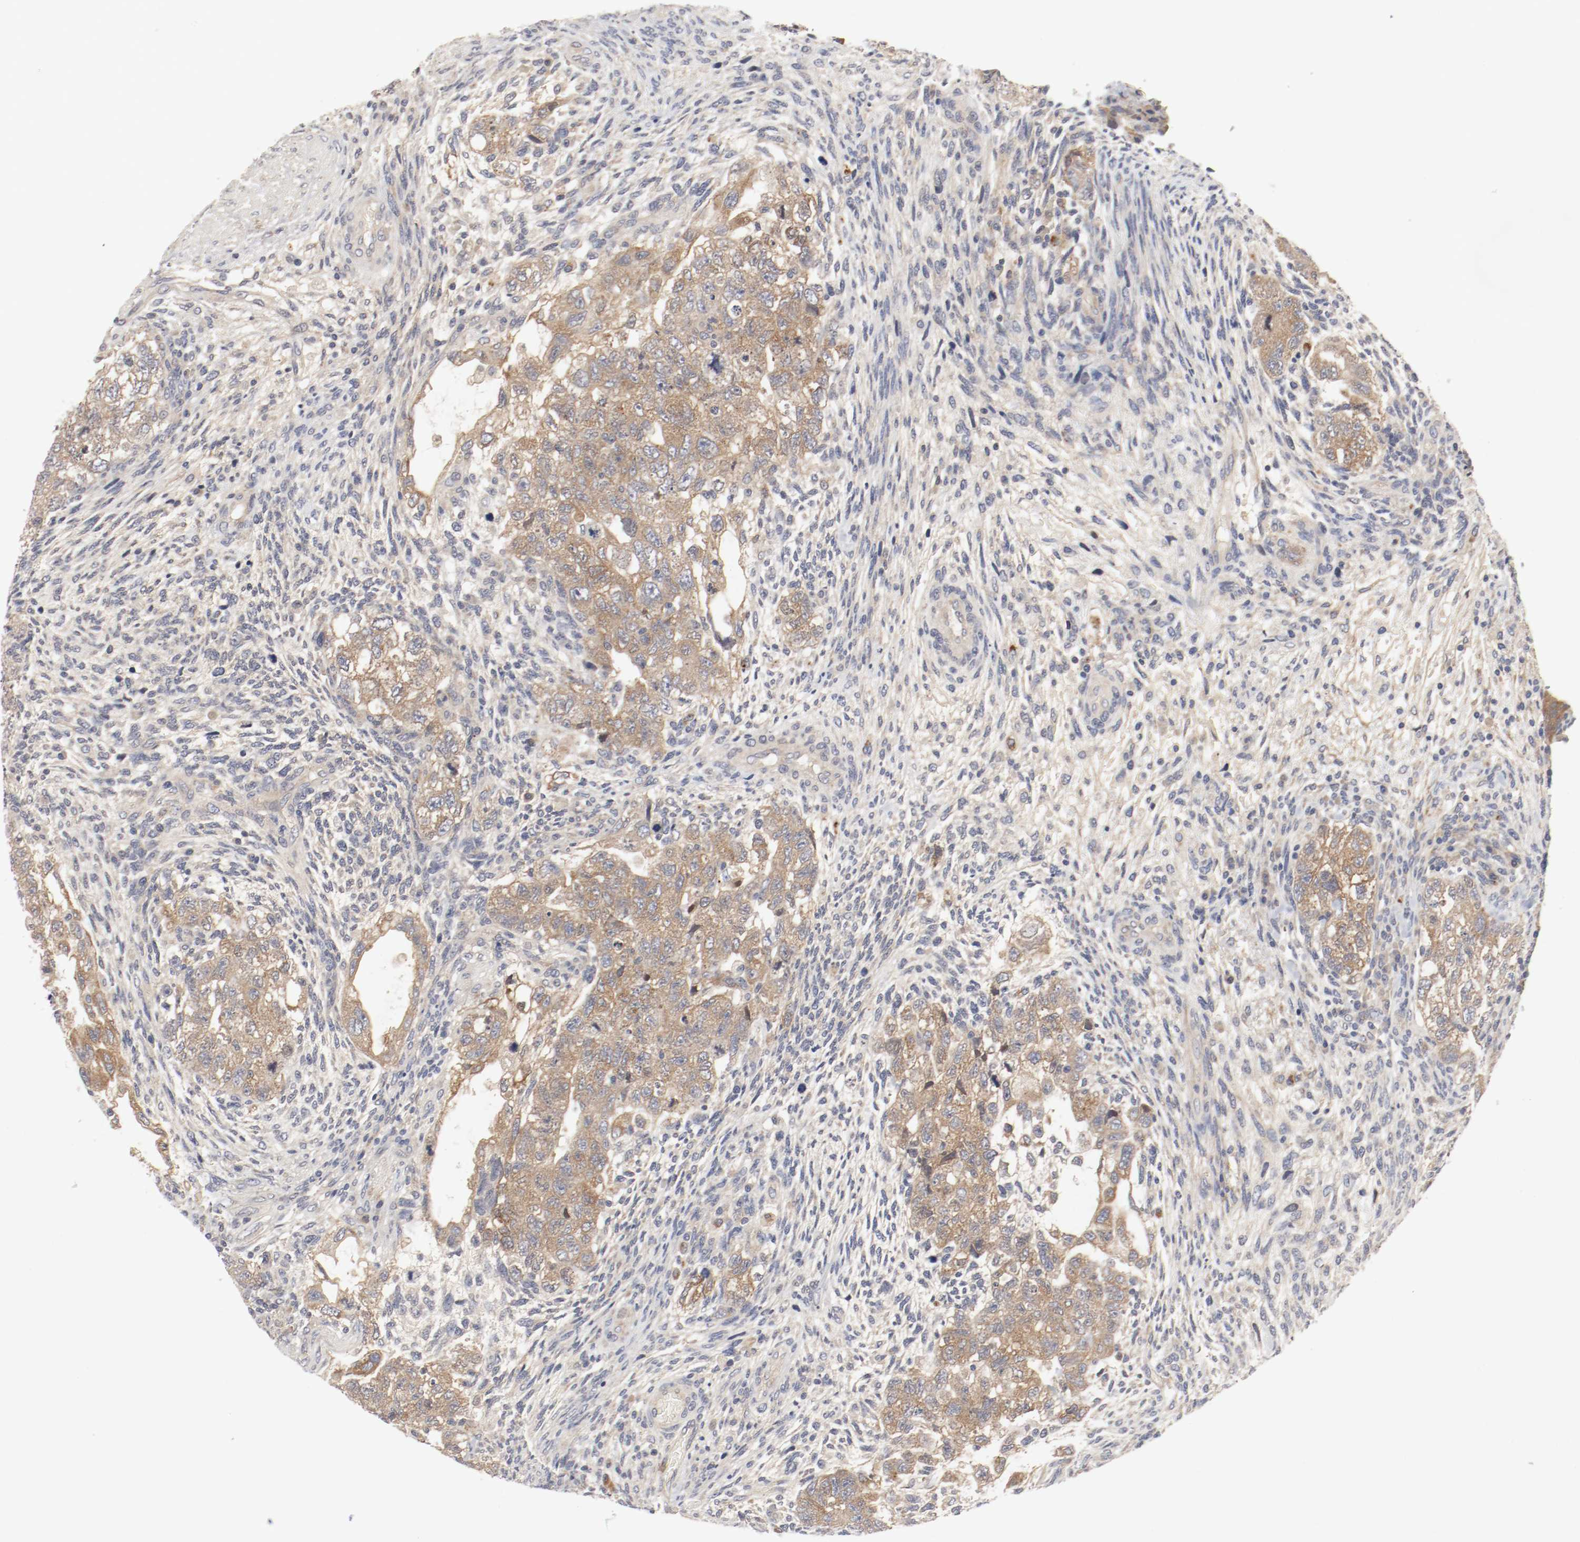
{"staining": {"intensity": "moderate", "quantity": ">75%", "location": "cytoplasmic/membranous"}, "tissue": "testis cancer", "cell_type": "Tumor cells", "image_type": "cancer", "snomed": [{"axis": "morphology", "description": "Normal tissue, NOS"}, {"axis": "morphology", "description": "Carcinoma, Embryonal, NOS"}, {"axis": "topography", "description": "Testis"}], "caption": "A medium amount of moderate cytoplasmic/membranous expression is seen in approximately >75% of tumor cells in testis cancer (embryonal carcinoma) tissue.", "gene": "REN", "patient": {"sex": "male", "age": 36}}